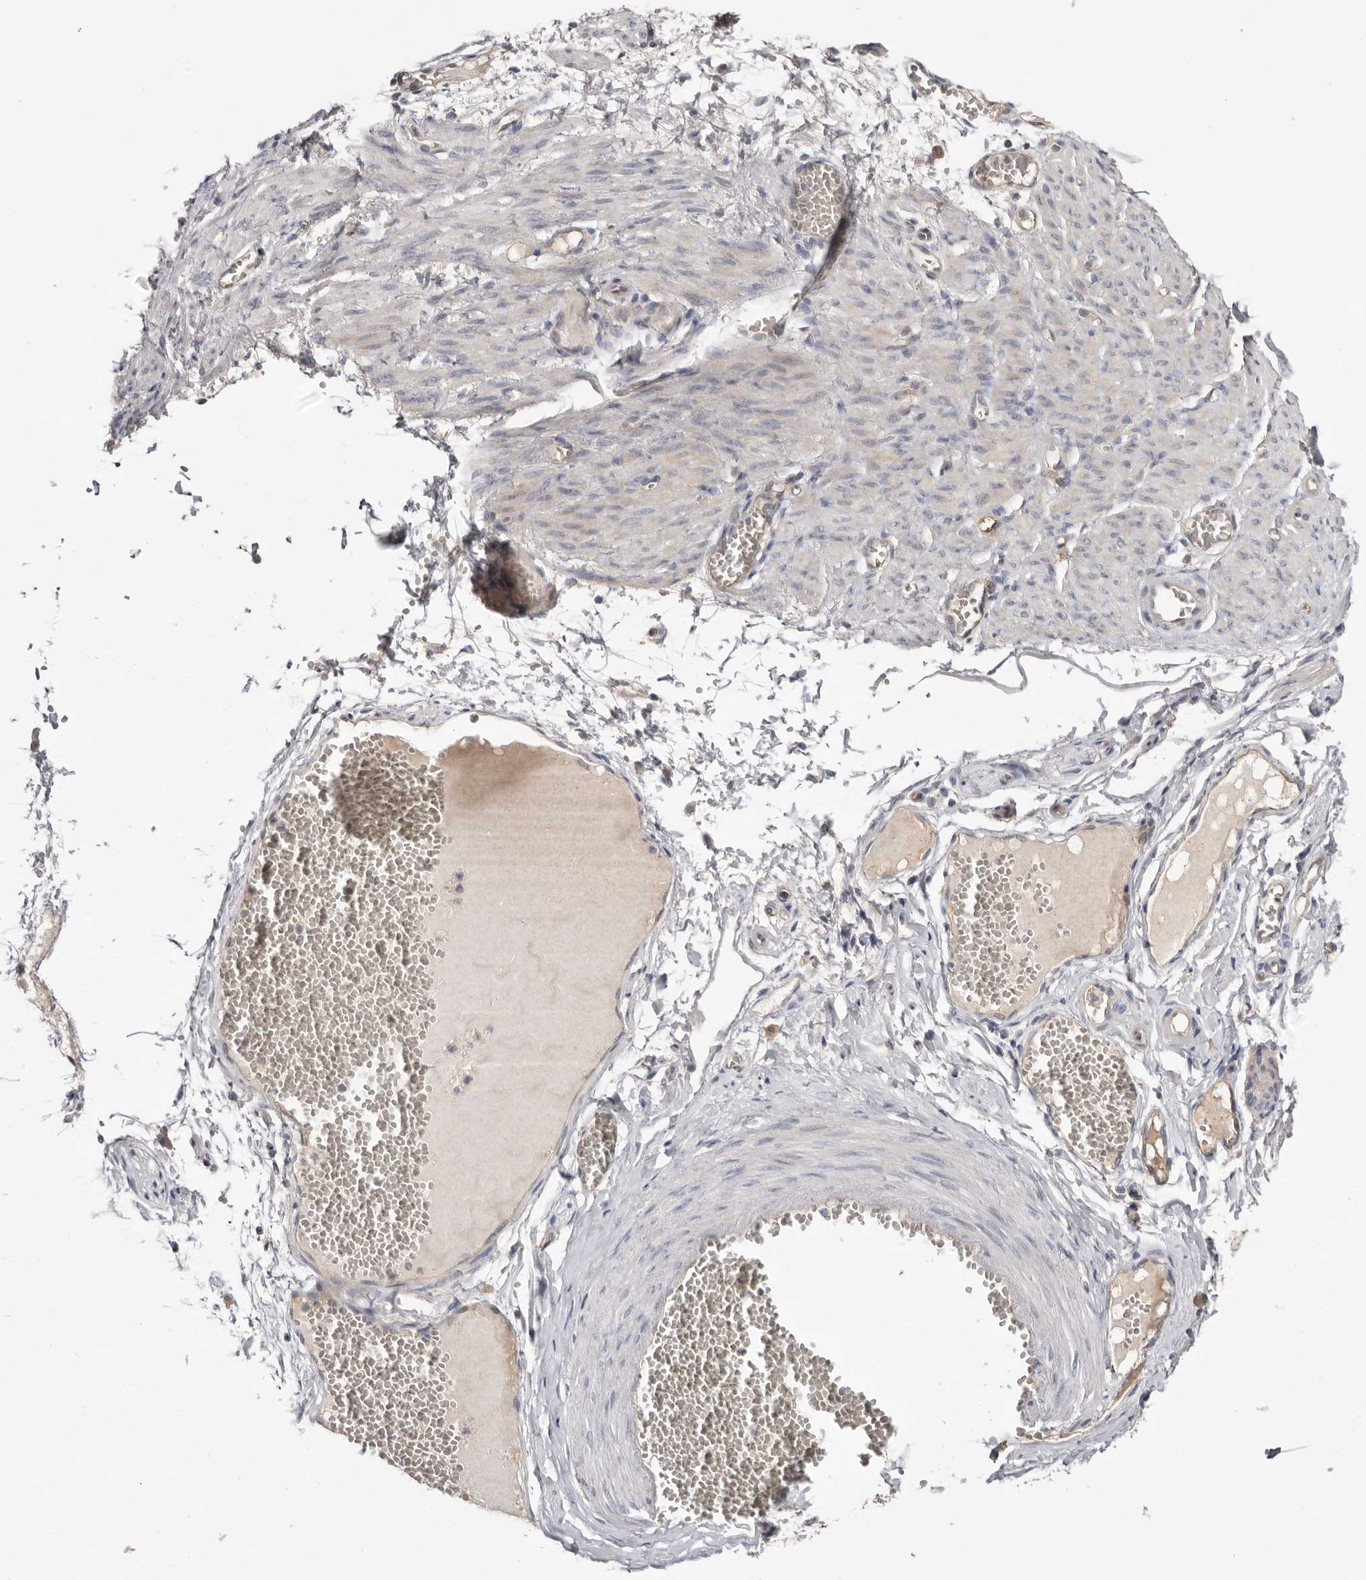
{"staining": {"intensity": "negative", "quantity": "none", "location": "none"}, "tissue": "soft tissue", "cell_type": "Fibroblasts", "image_type": "normal", "snomed": [{"axis": "morphology", "description": "Normal tissue, NOS"}, {"axis": "topography", "description": "Smooth muscle"}, {"axis": "topography", "description": "Peripheral nerve tissue"}], "caption": "Immunohistochemical staining of benign soft tissue demonstrates no significant positivity in fibroblasts. (Brightfield microscopy of DAB (3,3'-diaminobenzidine) IHC at high magnification).", "gene": "MMACHC", "patient": {"sex": "female", "age": 39}}